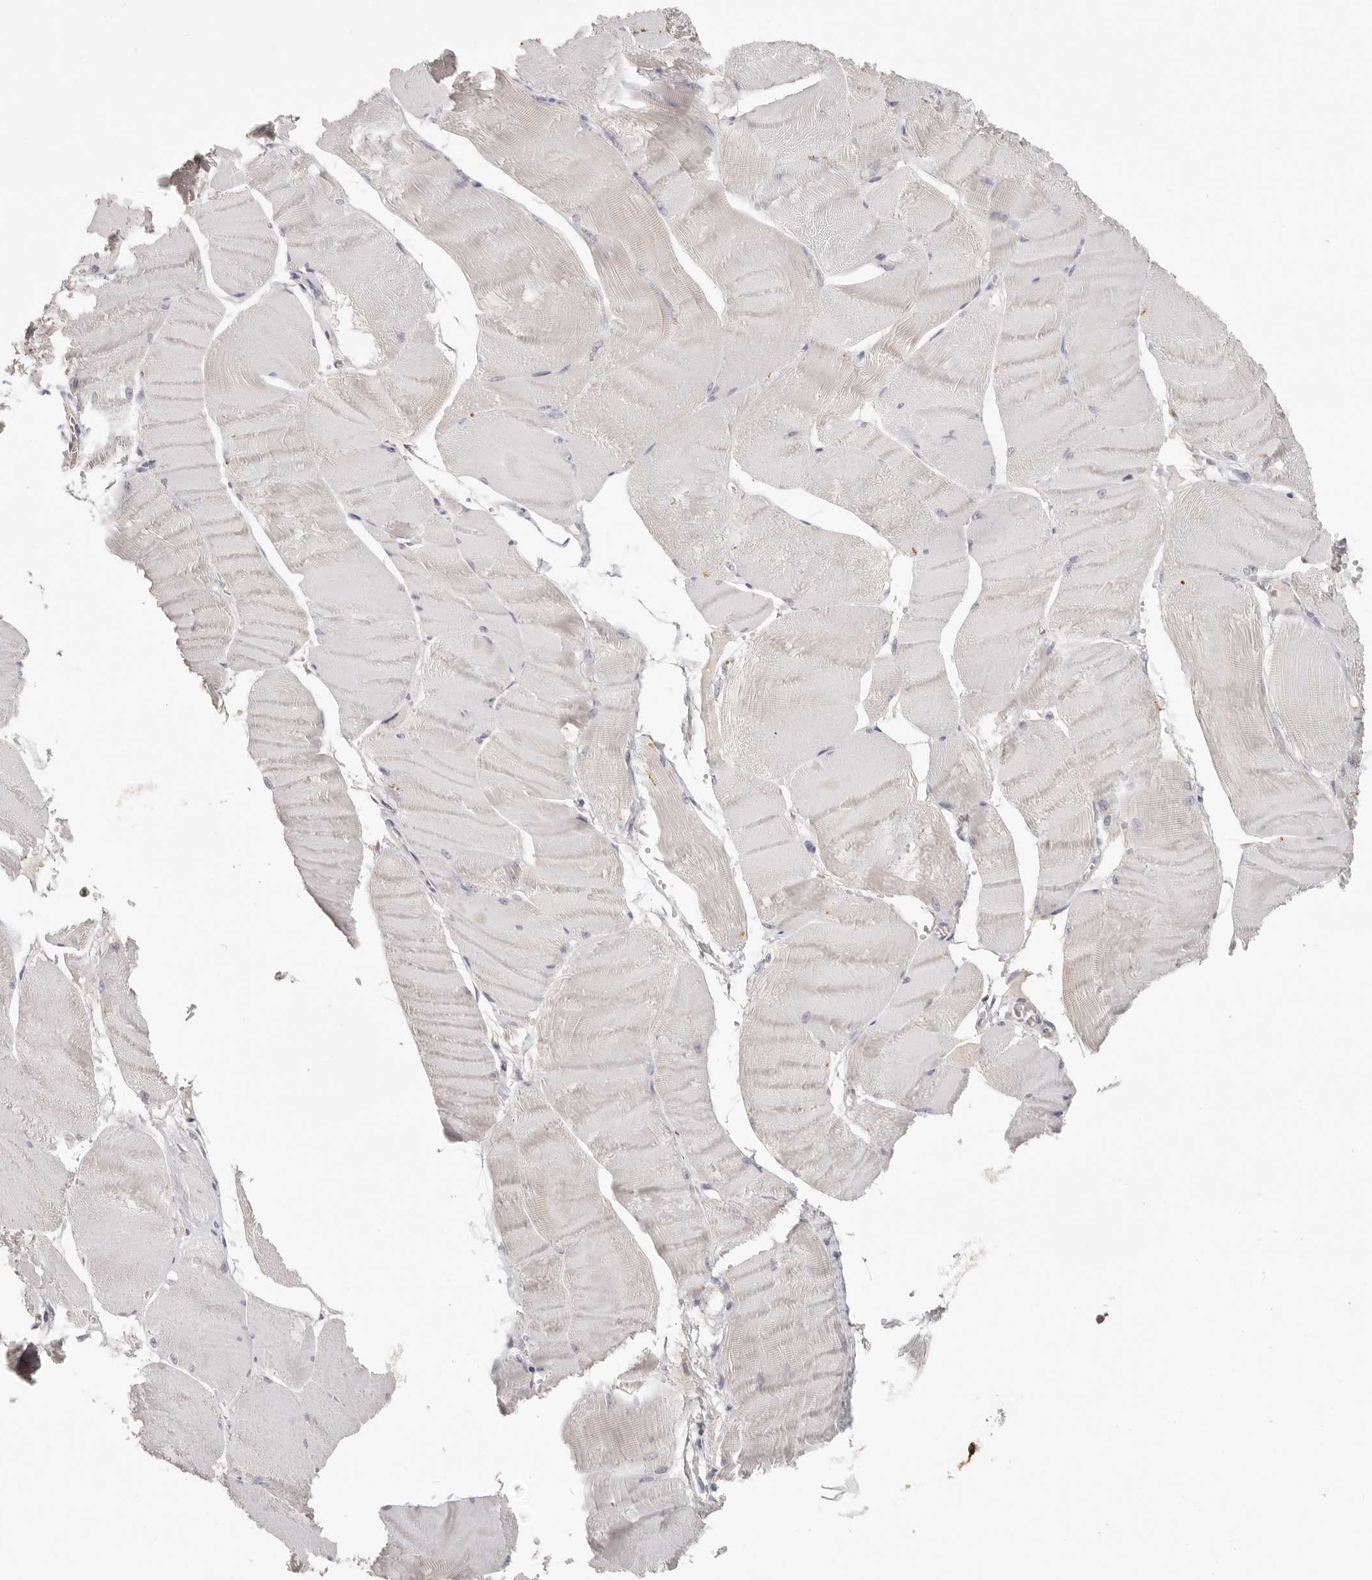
{"staining": {"intensity": "negative", "quantity": "none", "location": "none"}, "tissue": "skeletal muscle", "cell_type": "Myocytes", "image_type": "normal", "snomed": [{"axis": "morphology", "description": "Normal tissue, NOS"}, {"axis": "morphology", "description": "Basal cell carcinoma"}, {"axis": "topography", "description": "Skeletal muscle"}], "caption": "Immunohistochemical staining of normal human skeletal muscle shows no significant positivity in myocytes.", "gene": "CSK", "patient": {"sex": "female", "age": 64}}